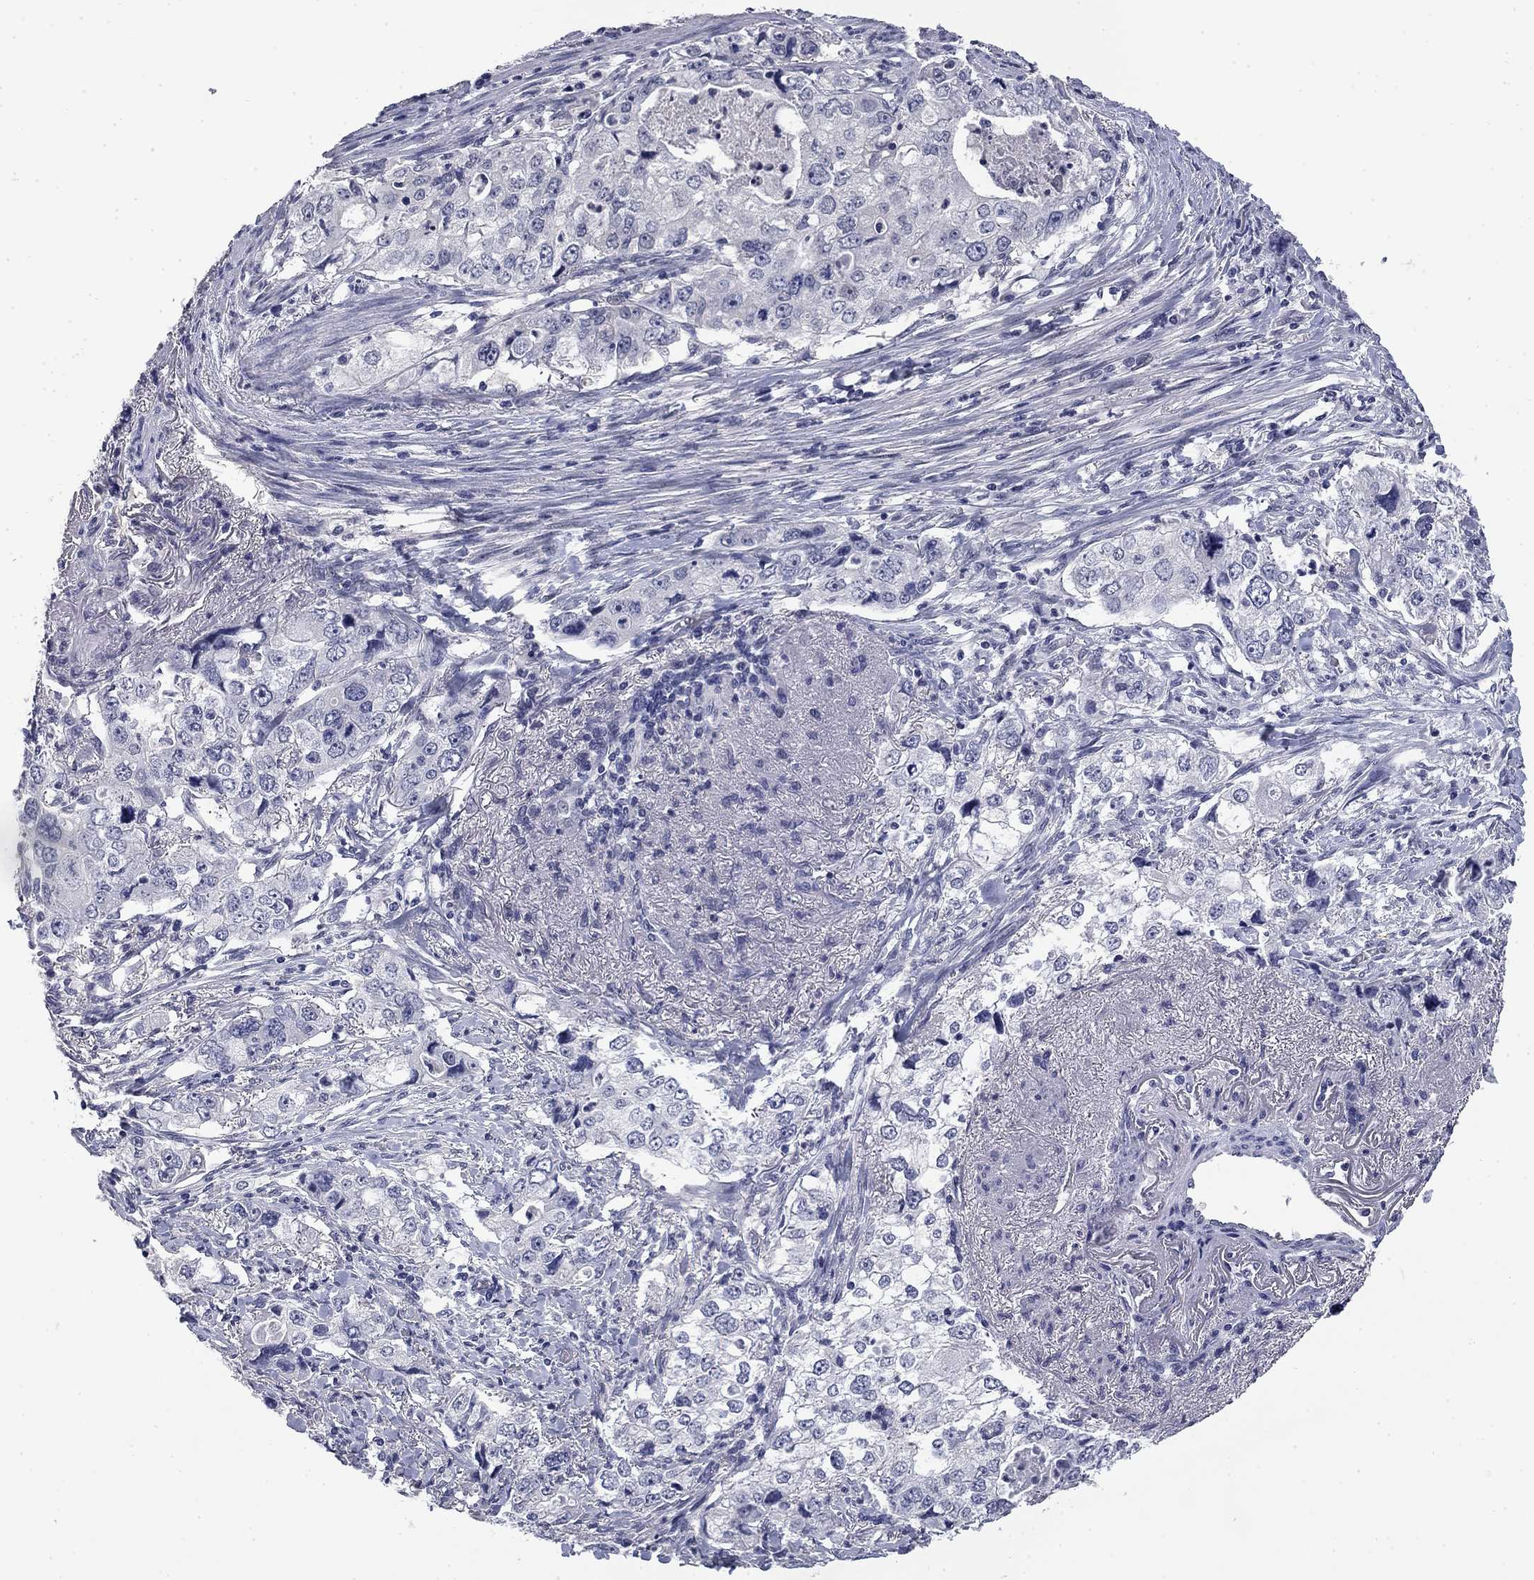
{"staining": {"intensity": "negative", "quantity": "none", "location": "none"}, "tissue": "stomach cancer", "cell_type": "Tumor cells", "image_type": "cancer", "snomed": [{"axis": "morphology", "description": "Adenocarcinoma, NOS"}, {"axis": "topography", "description": "Stomach, upper"}], "caption": "This is an IHC histopathology image of stomach cancer (adenocarcinoma). There is no expression in tumor cells.", "gene": "SLC51A", "patient": {"sex": "male", "age": 75}}